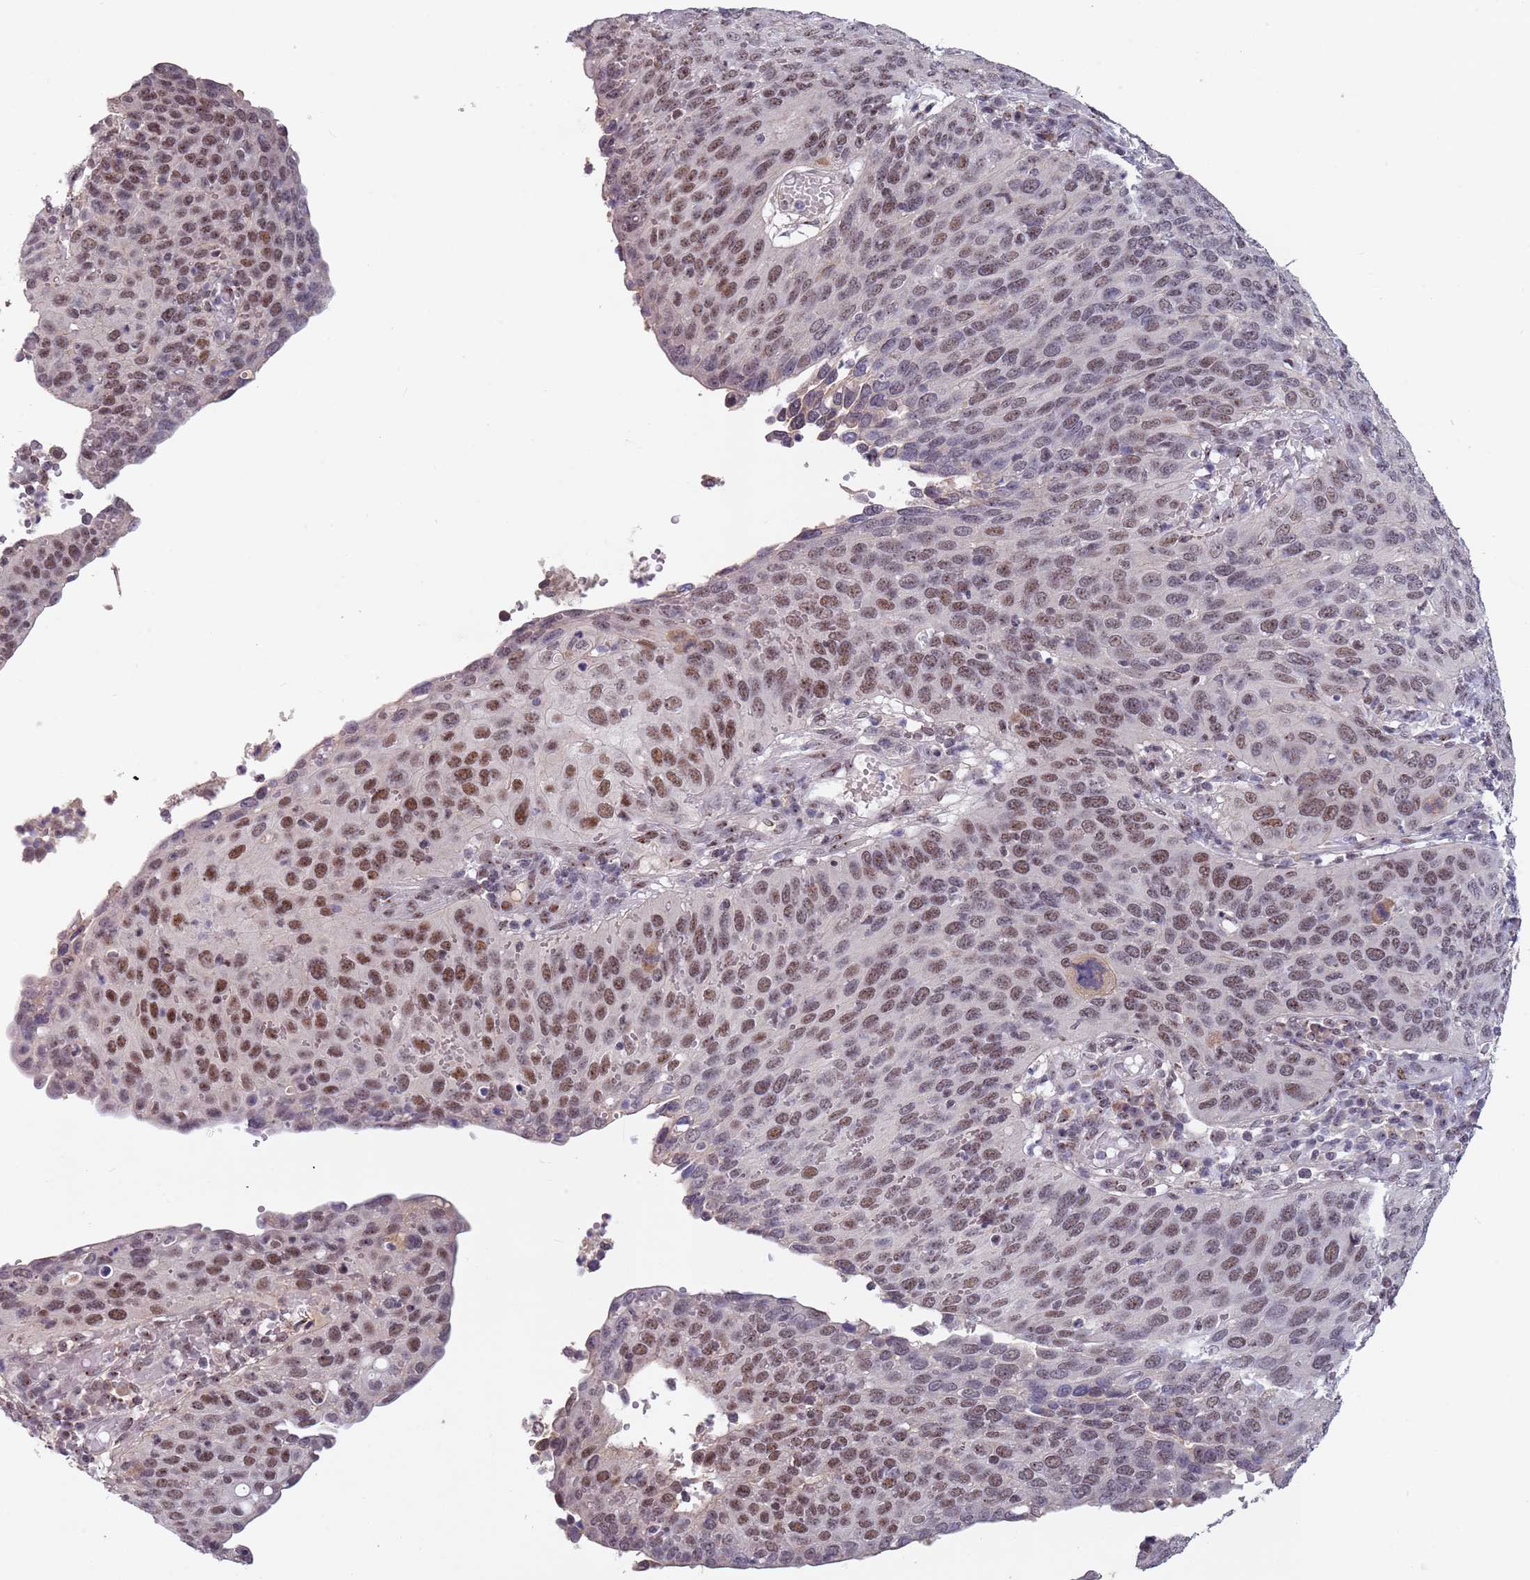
{"staining": {"intensity": "moderate", "quantity": ">75%", "location": "nuclear"}, "tissue": "cervical cancer", "cell_type": "Tumor cells", "image_type": "cancer", "snomed": [{"axis": "morphology", "description": "Squamous cell carcinoma, NOS"}, {"axis": "topography", "description": "Cervix"}], "caption": "Squamous cell carcinoma (cervical) stained for a protein exhibits moderate nuclear positivity in tumor cells. The staining was performed using DAB (3,3'-diaminobenzidine) to visualize the protein expression in brown, while the nuclei were stained in blue with hematoxylin (Magnification: 20x).", "gene": "CIZ1", "patient": {"sex": "female", "age": 36}}